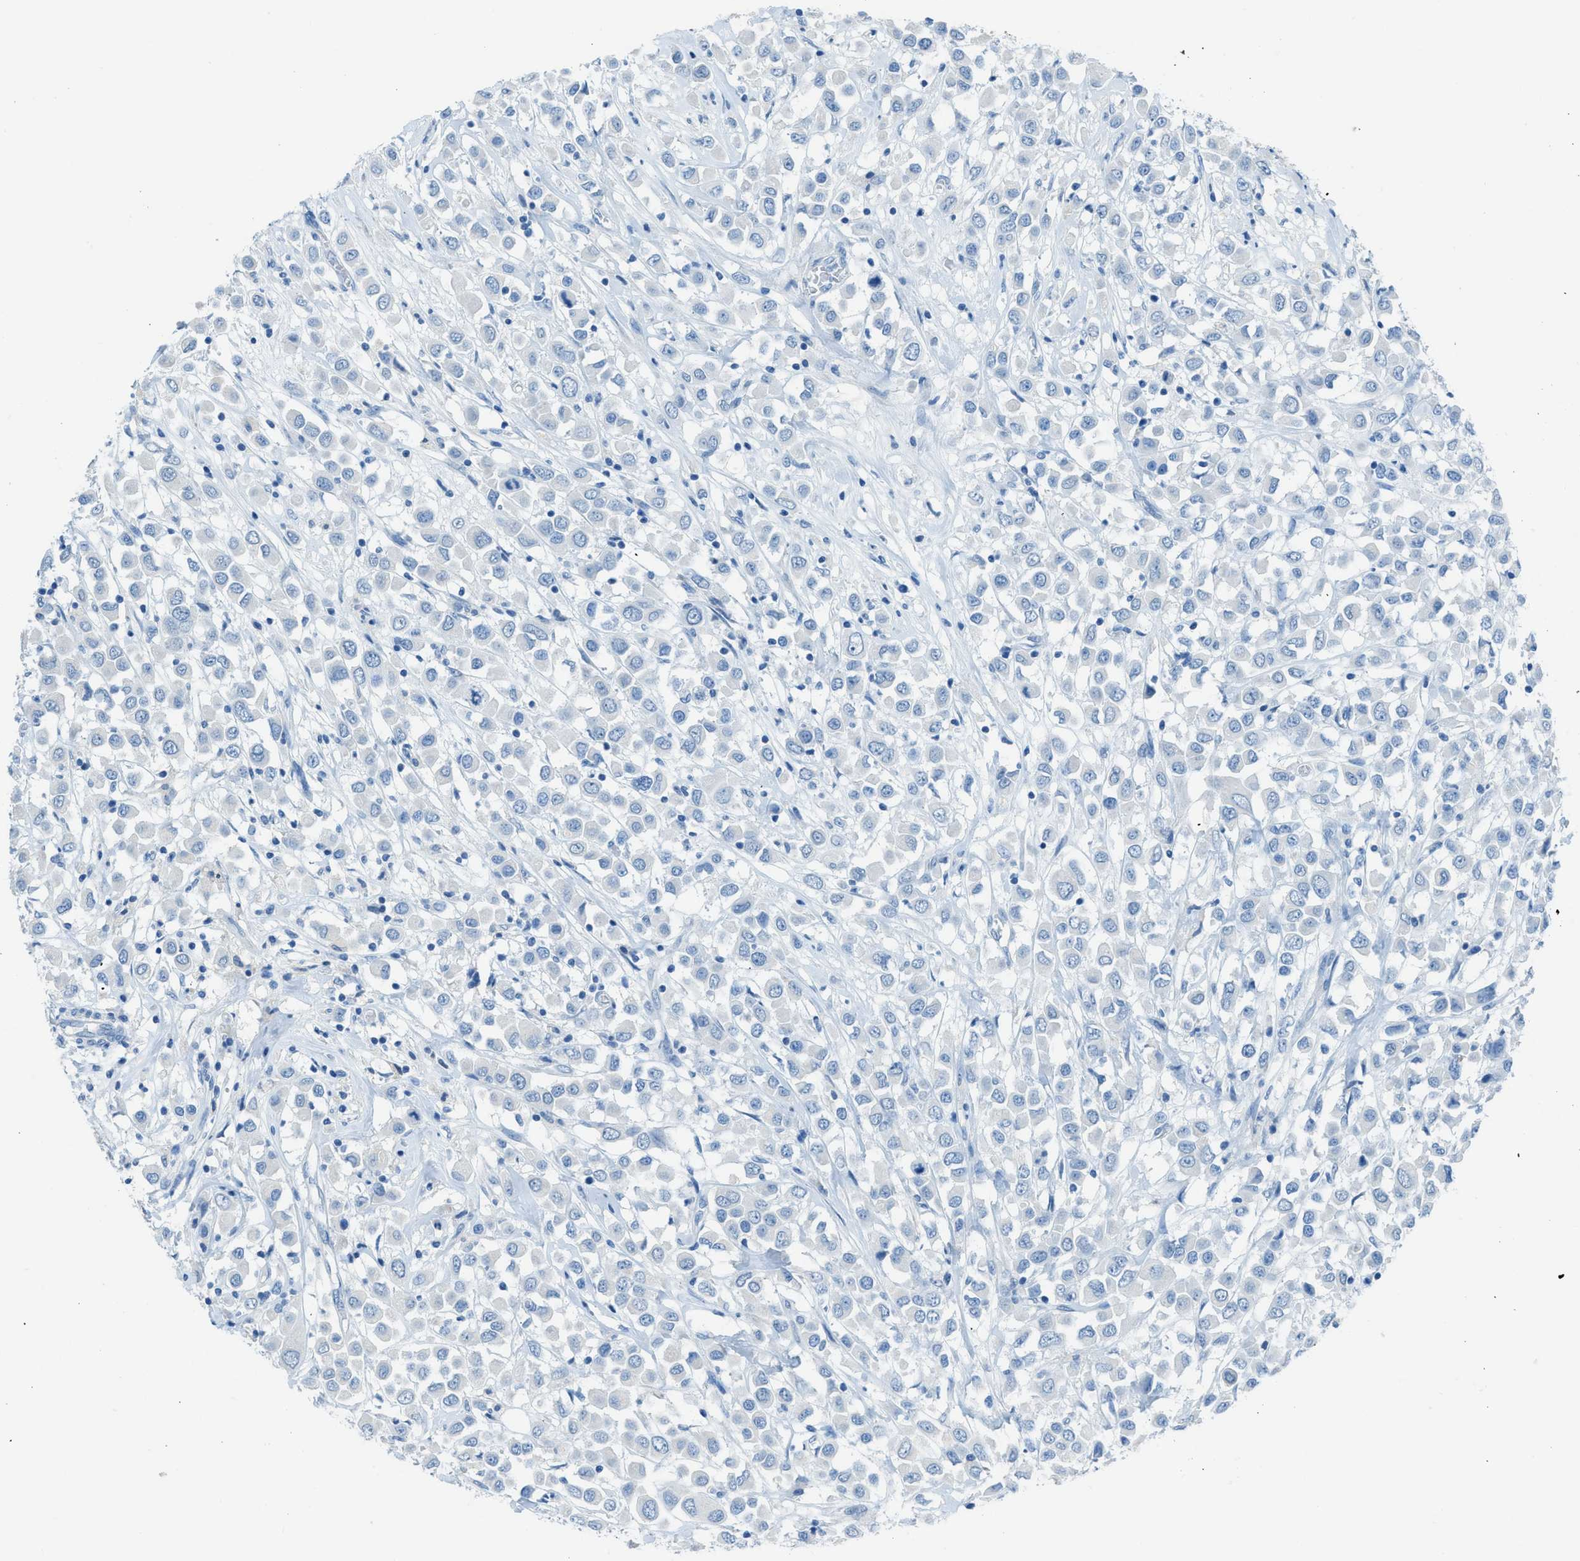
{"staining": {"intensity": "negative", "quantity": "none", "location": "none"}, "tissue": "breast cancer", "cell_type": "Tumor cells", "image_type": "cancer", "snomed": [{"axis": "morphology", "description": "Duct carcinoma"}, {"axis": "topography", "description": "Breast"}], "caption": "This is an immunohistochemistry (IHC) micrograph of human breast cancer. There is no staining in tumor cells.", "gene": "ACAN", "patient": {"sex": "female", "age": 61}}